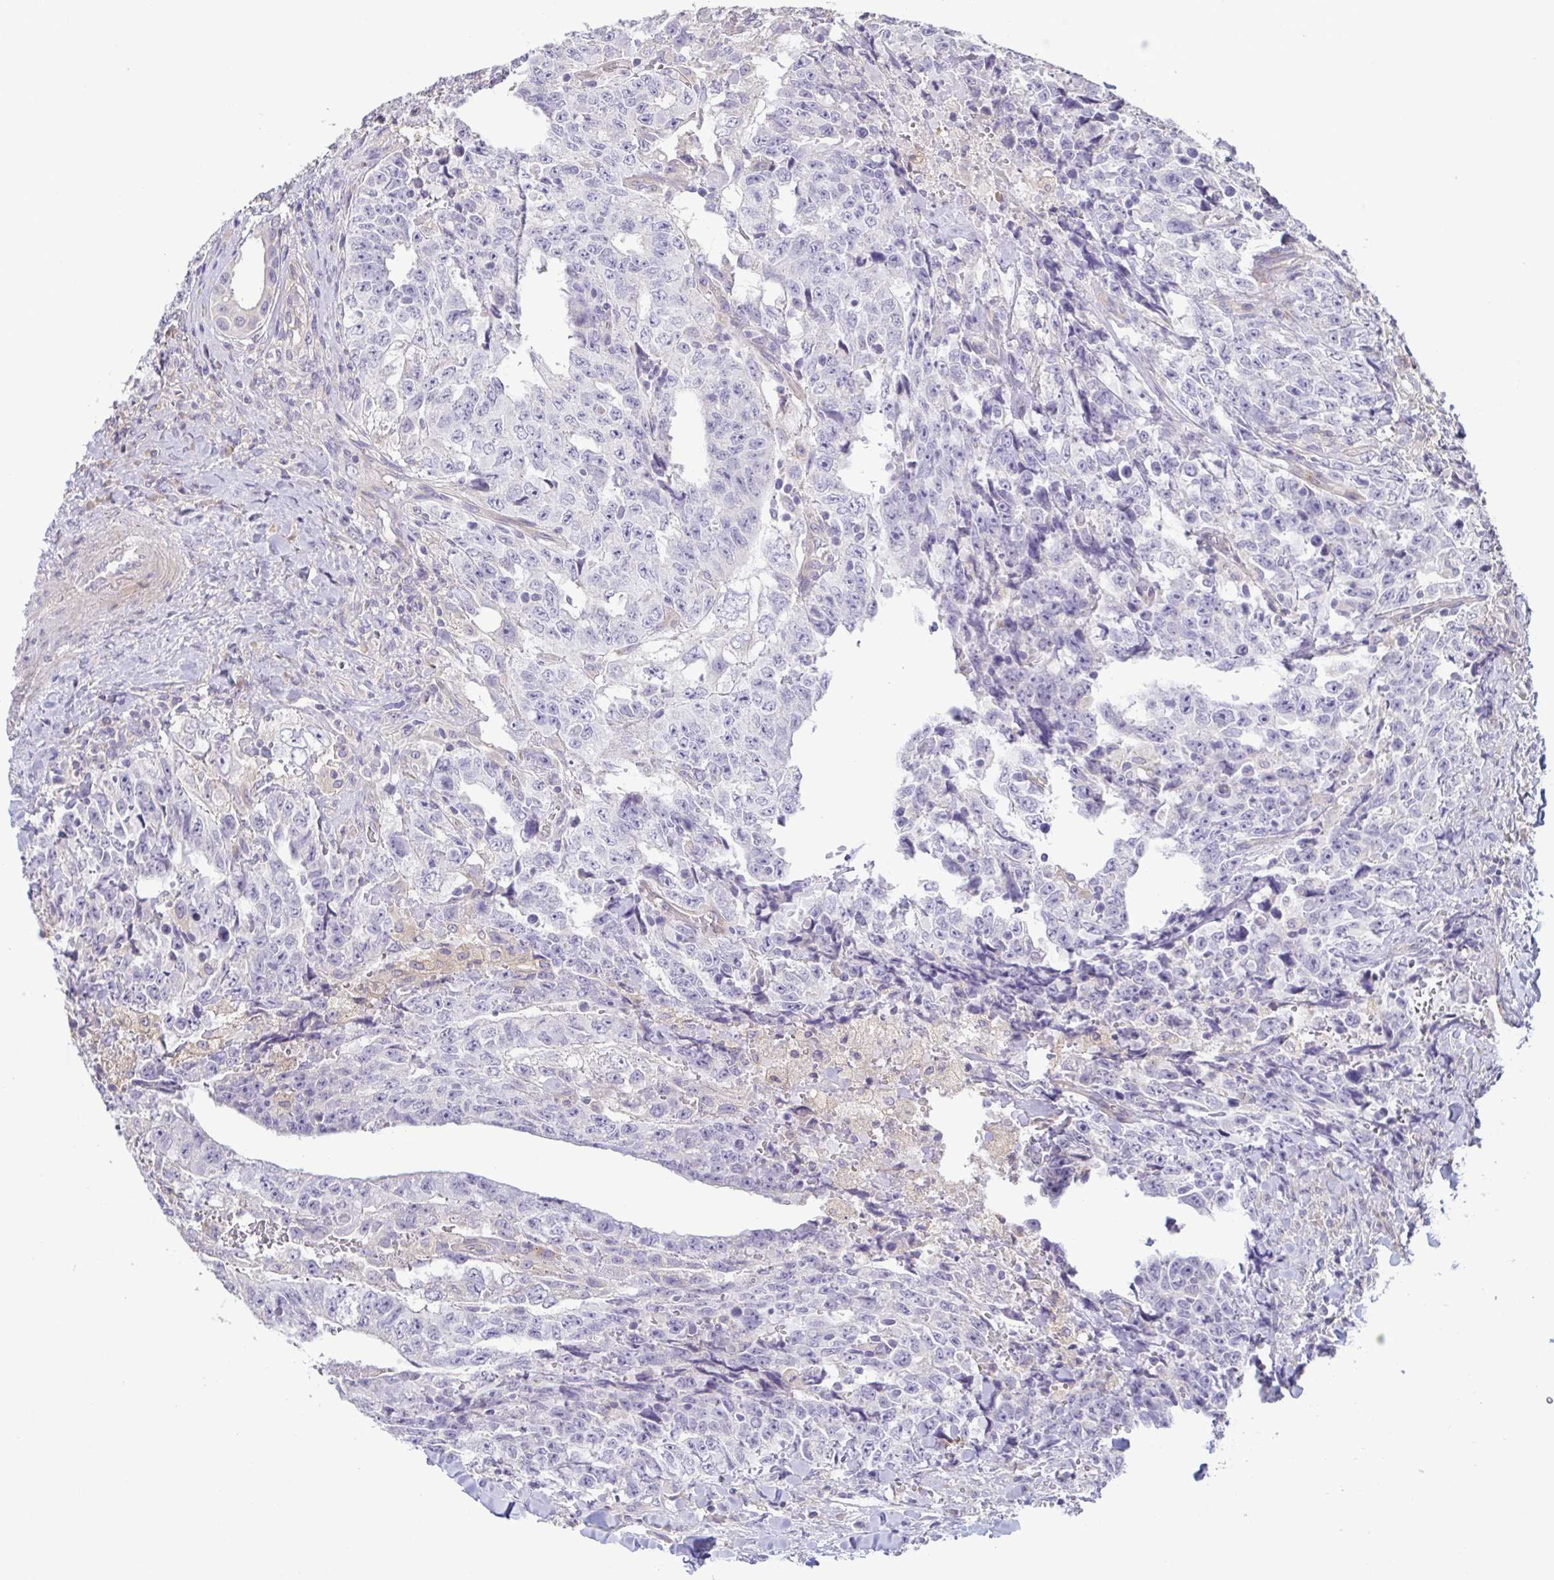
{"staining": {"intensity": "negative", "quantity": "none", "location": "none"}, "tissue": "testis cancer", "cell_type": "Tumor cells", "image_type": "cancer", "snomed": [{"axis": "morphology", "description": "Carcinoma, Embryonal, NOS"}, {"axis": "topography", "description": "Testis"}], "caption": "Tumor cells are negative for brown protein staining in testis embryonal carcinoma.", "gene": "LMF2", "patient": {"sex": "male", "age": 24}}